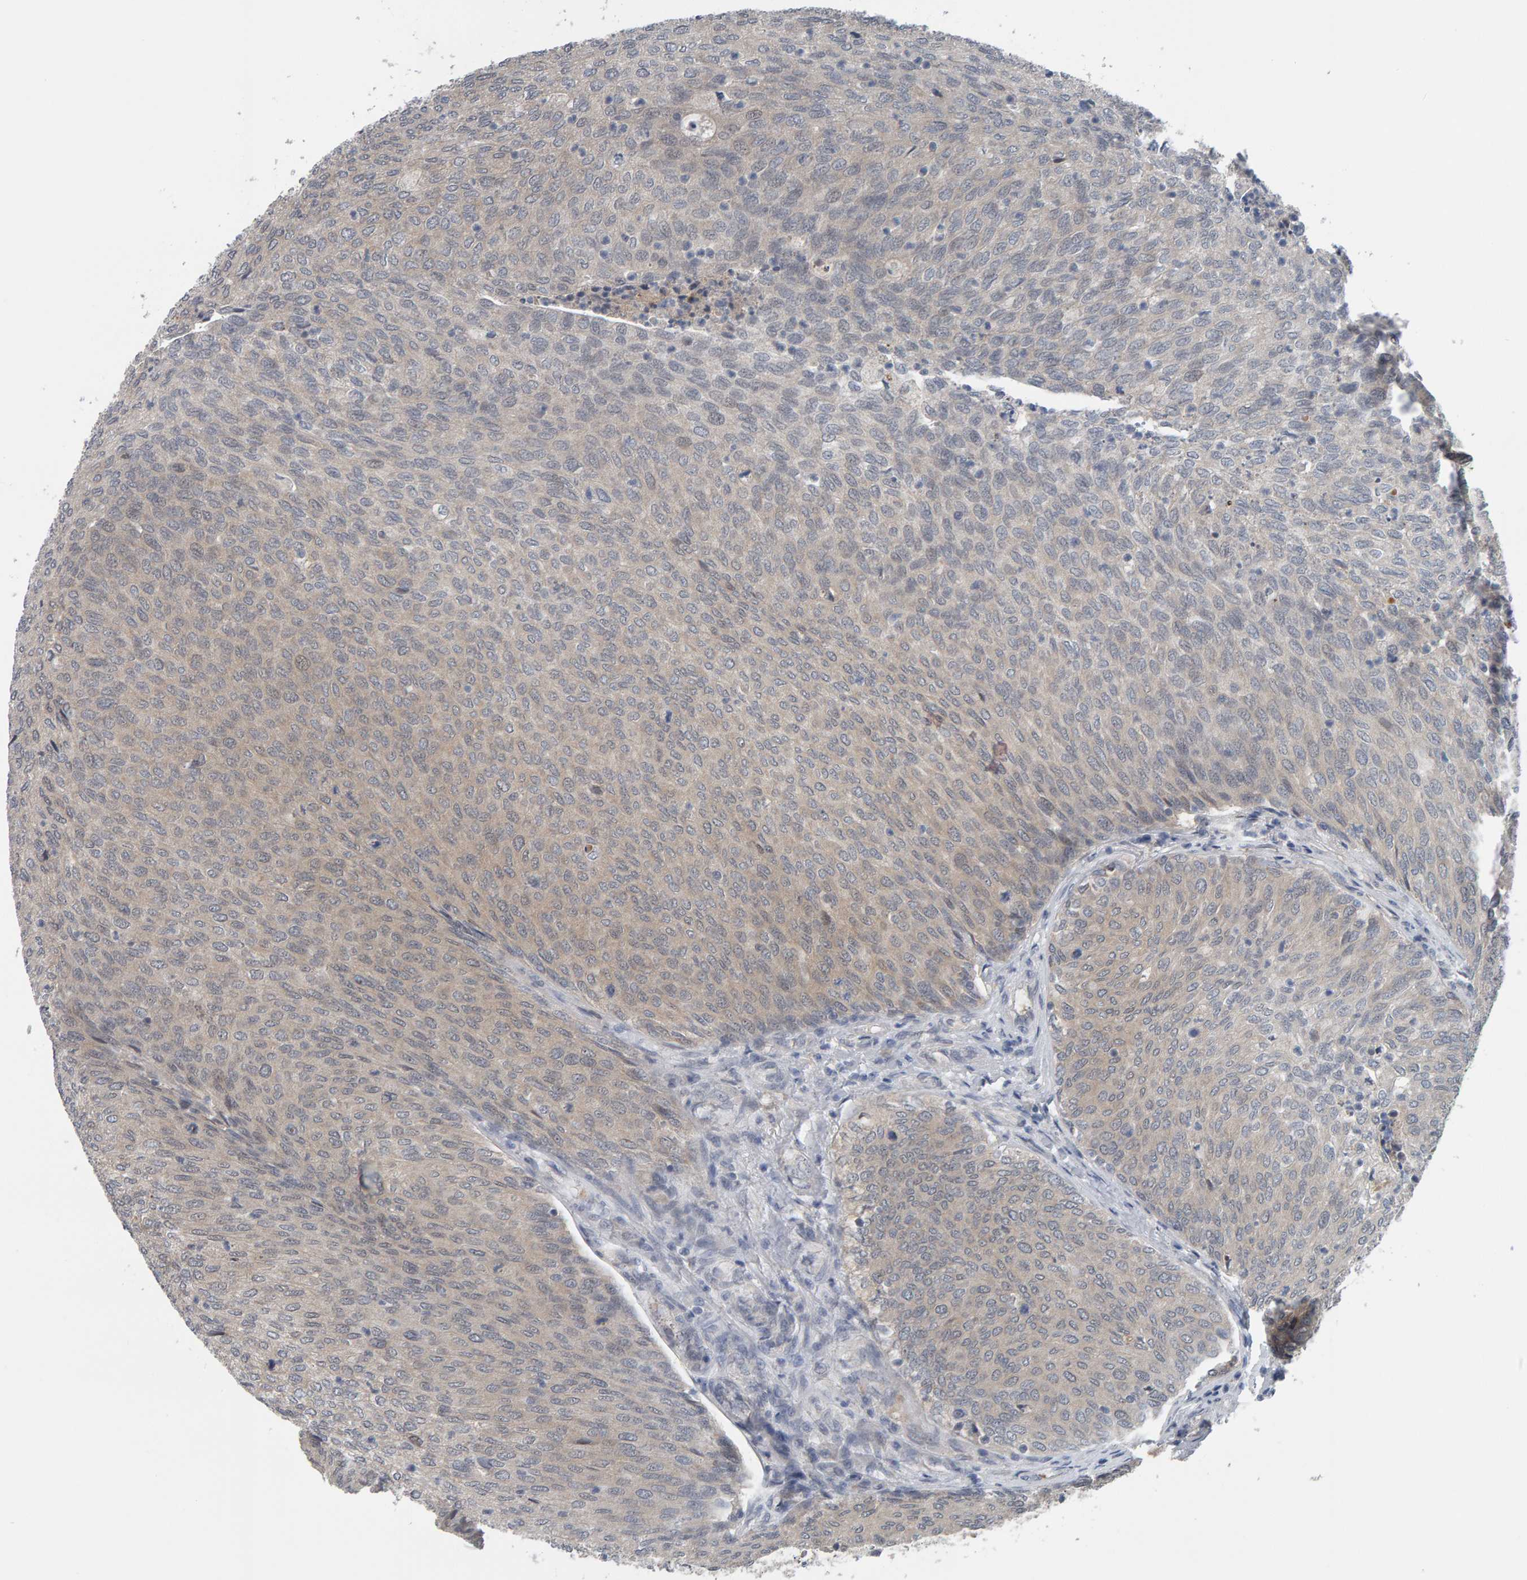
{"staining": {"intensity": "weak", "quantity": "<25%", "location": "cytoplasmic/membranous"}, "tissue": "urothelial cancer", "cell_type": "Tumor cells", "image_type": "cancer", "snomed": [{"axis": "morphology", "description": "Urothelial carcinoma, Low grade"}, {"axis": "topography", "description": "Urinary bladder"}], "caption": "High power microscopy micrograph of an IHC photomicrograph of urothelial cancer, revealing no significant positivity in tumor cells. Nuclei are stained in blue.", "gene": "COASY", "patient": {"sex": "female", "age": 79}}